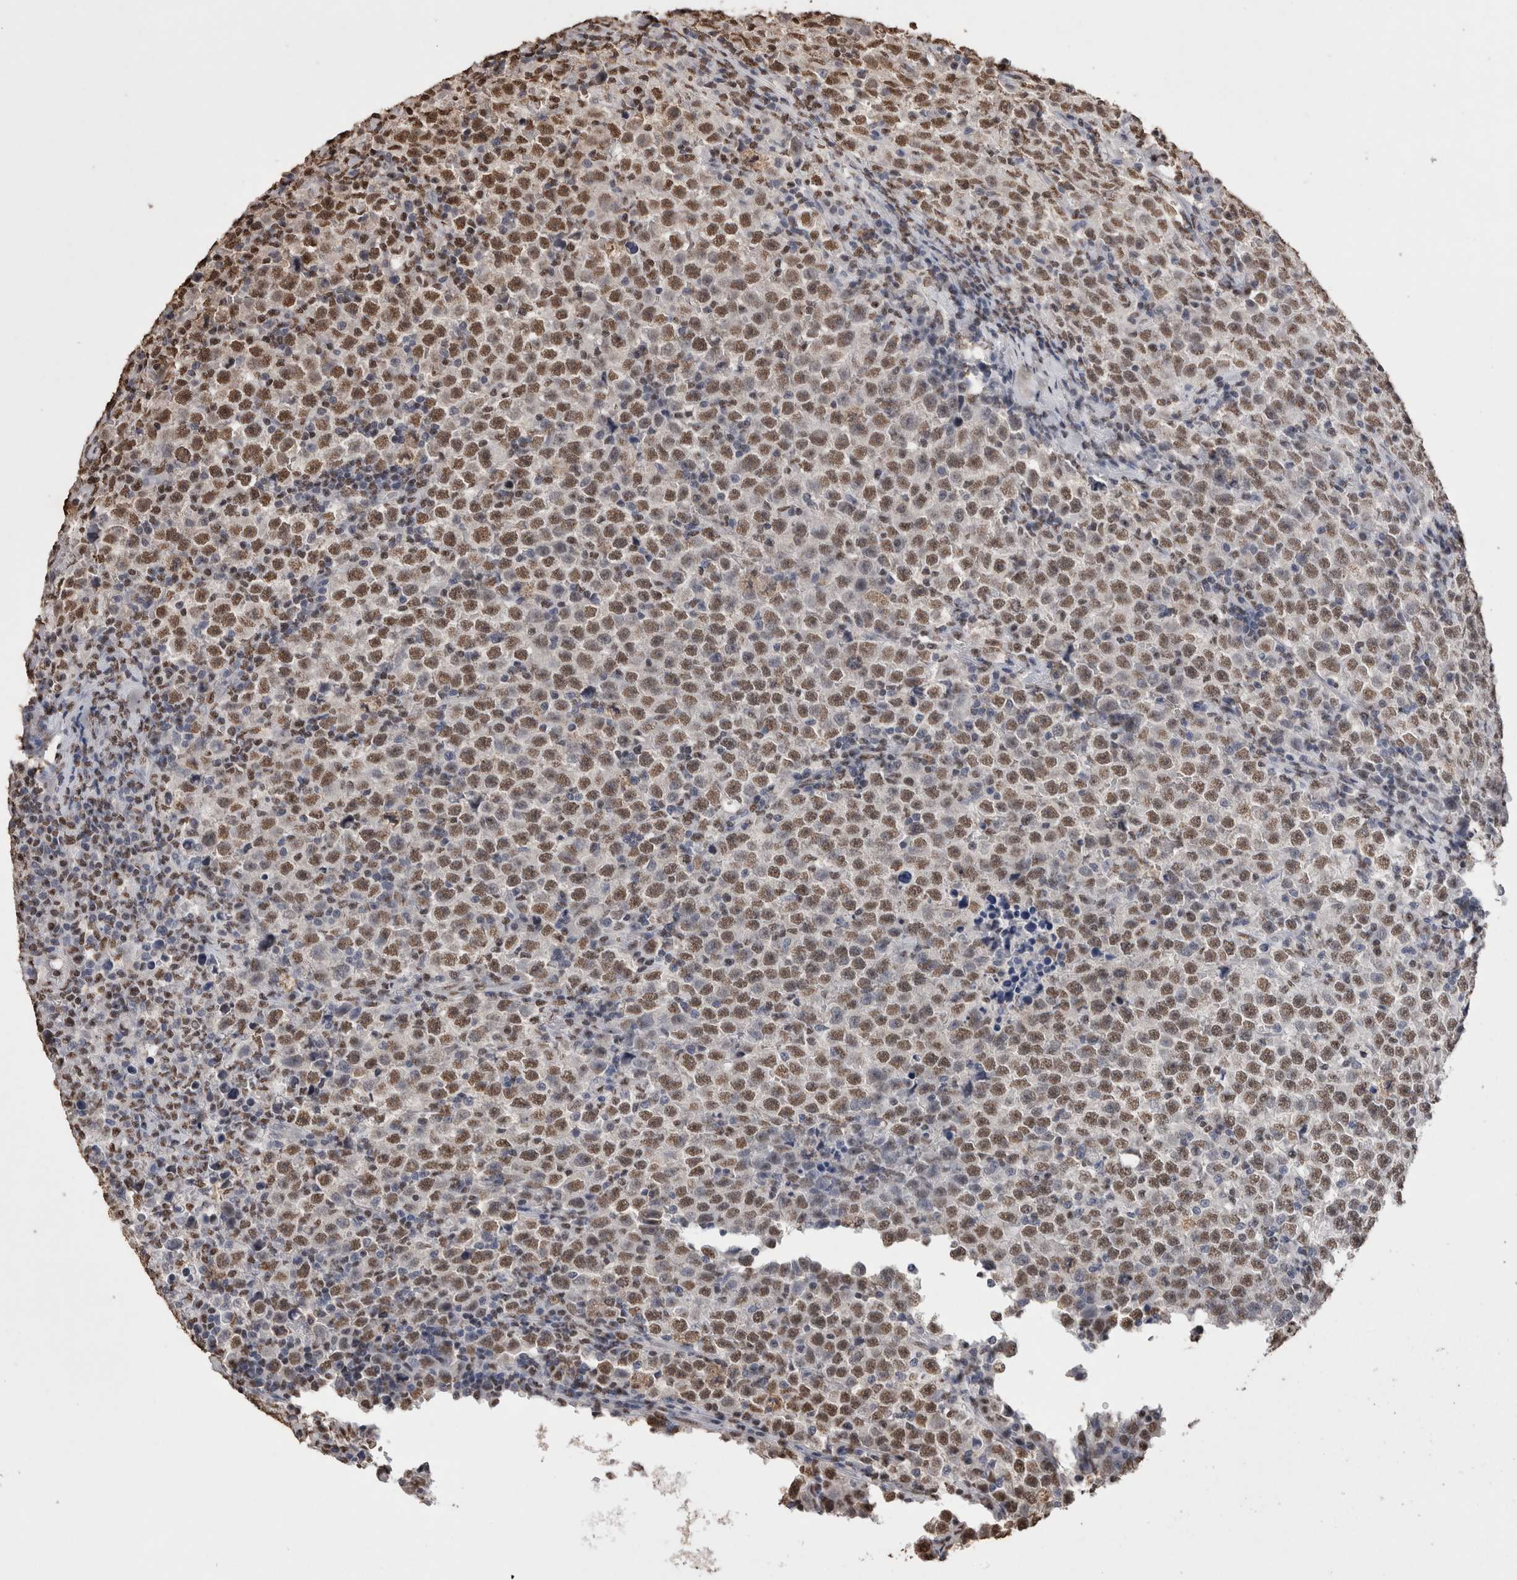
{"staining": {"intensity": "moderate", "quantity": ">75%", "location": "nuclear"}, "tissue": "testis cancer", "cell_type": "Tumor cells", "image_type": "cancer", "snomed": [{"axis": "morphology", "description": "Seminoma, NOS"}, {"axis": "topography", "description": "Testis"}], "caption": "This image shows immunohistochemistry (IHC) staining of human testis seminoma, with medium moderate nuclear positivity in about >75% of tumor cells.", "gene": "NTHL1", "patient": {"sex": "male", "age": 43}}